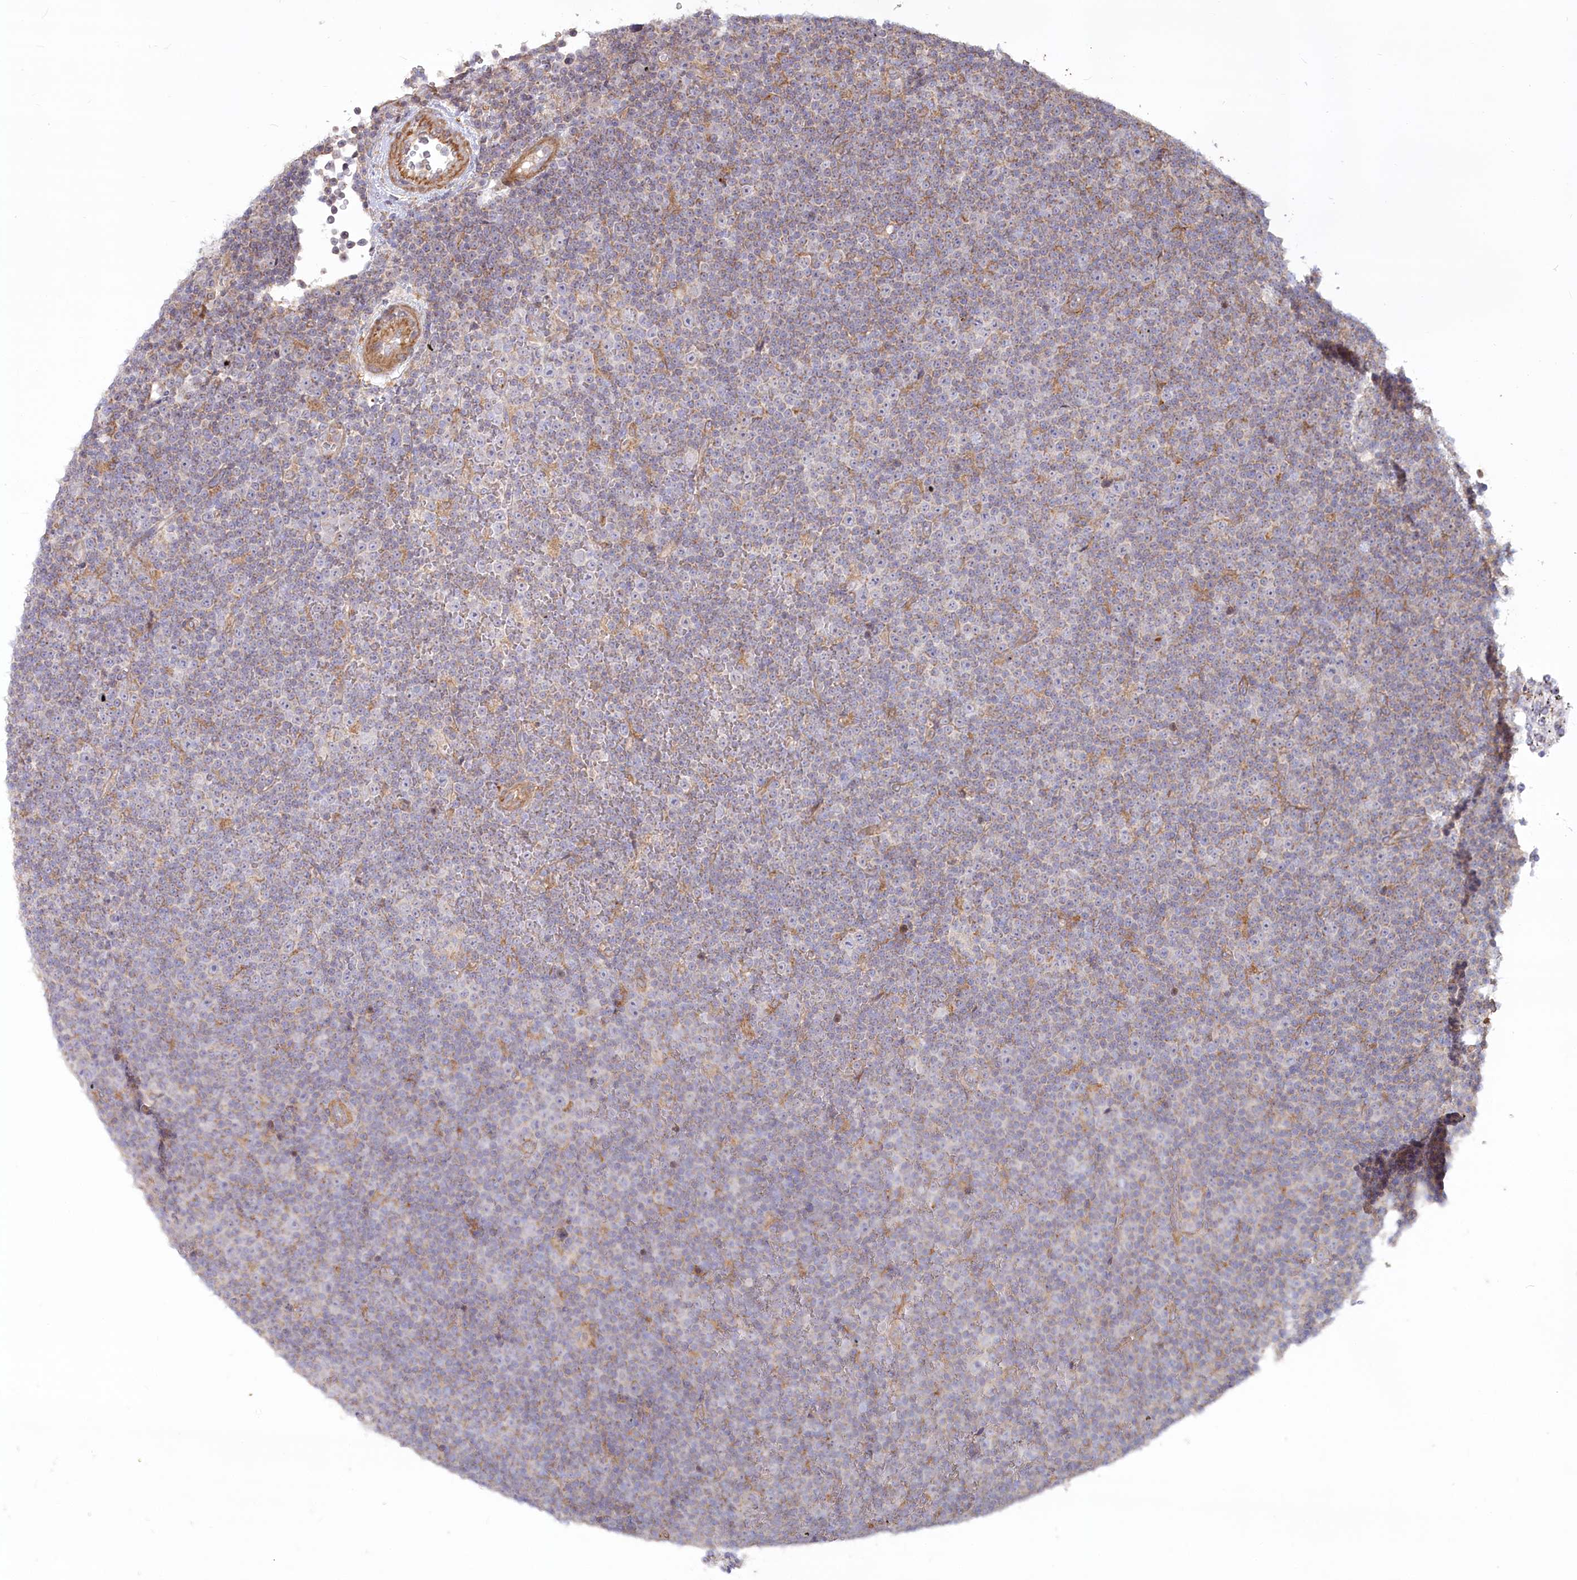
{"staining": {"intensity": "weak", "quantity": "<25%", "location": "cytoplasmic/membranous"}, "tissue": "lymphoma", "cell_type": "Tumor cells", "image_type": "cancer", "snomed": [{"axis": "morphology", "description": "Malignant lymphoma, non-Hodgkin's type, Low grade"}, {"axis": "topography", "description": "Lymph node"}], "caption": "The image demonstrates no staining of tumor cells in malignant lymphoma, non-Hodgkin's type (low-grade). Nuclei are stained in blue.", "gene": "MTG1", "patient": {"sex": "female", "age": 67}}